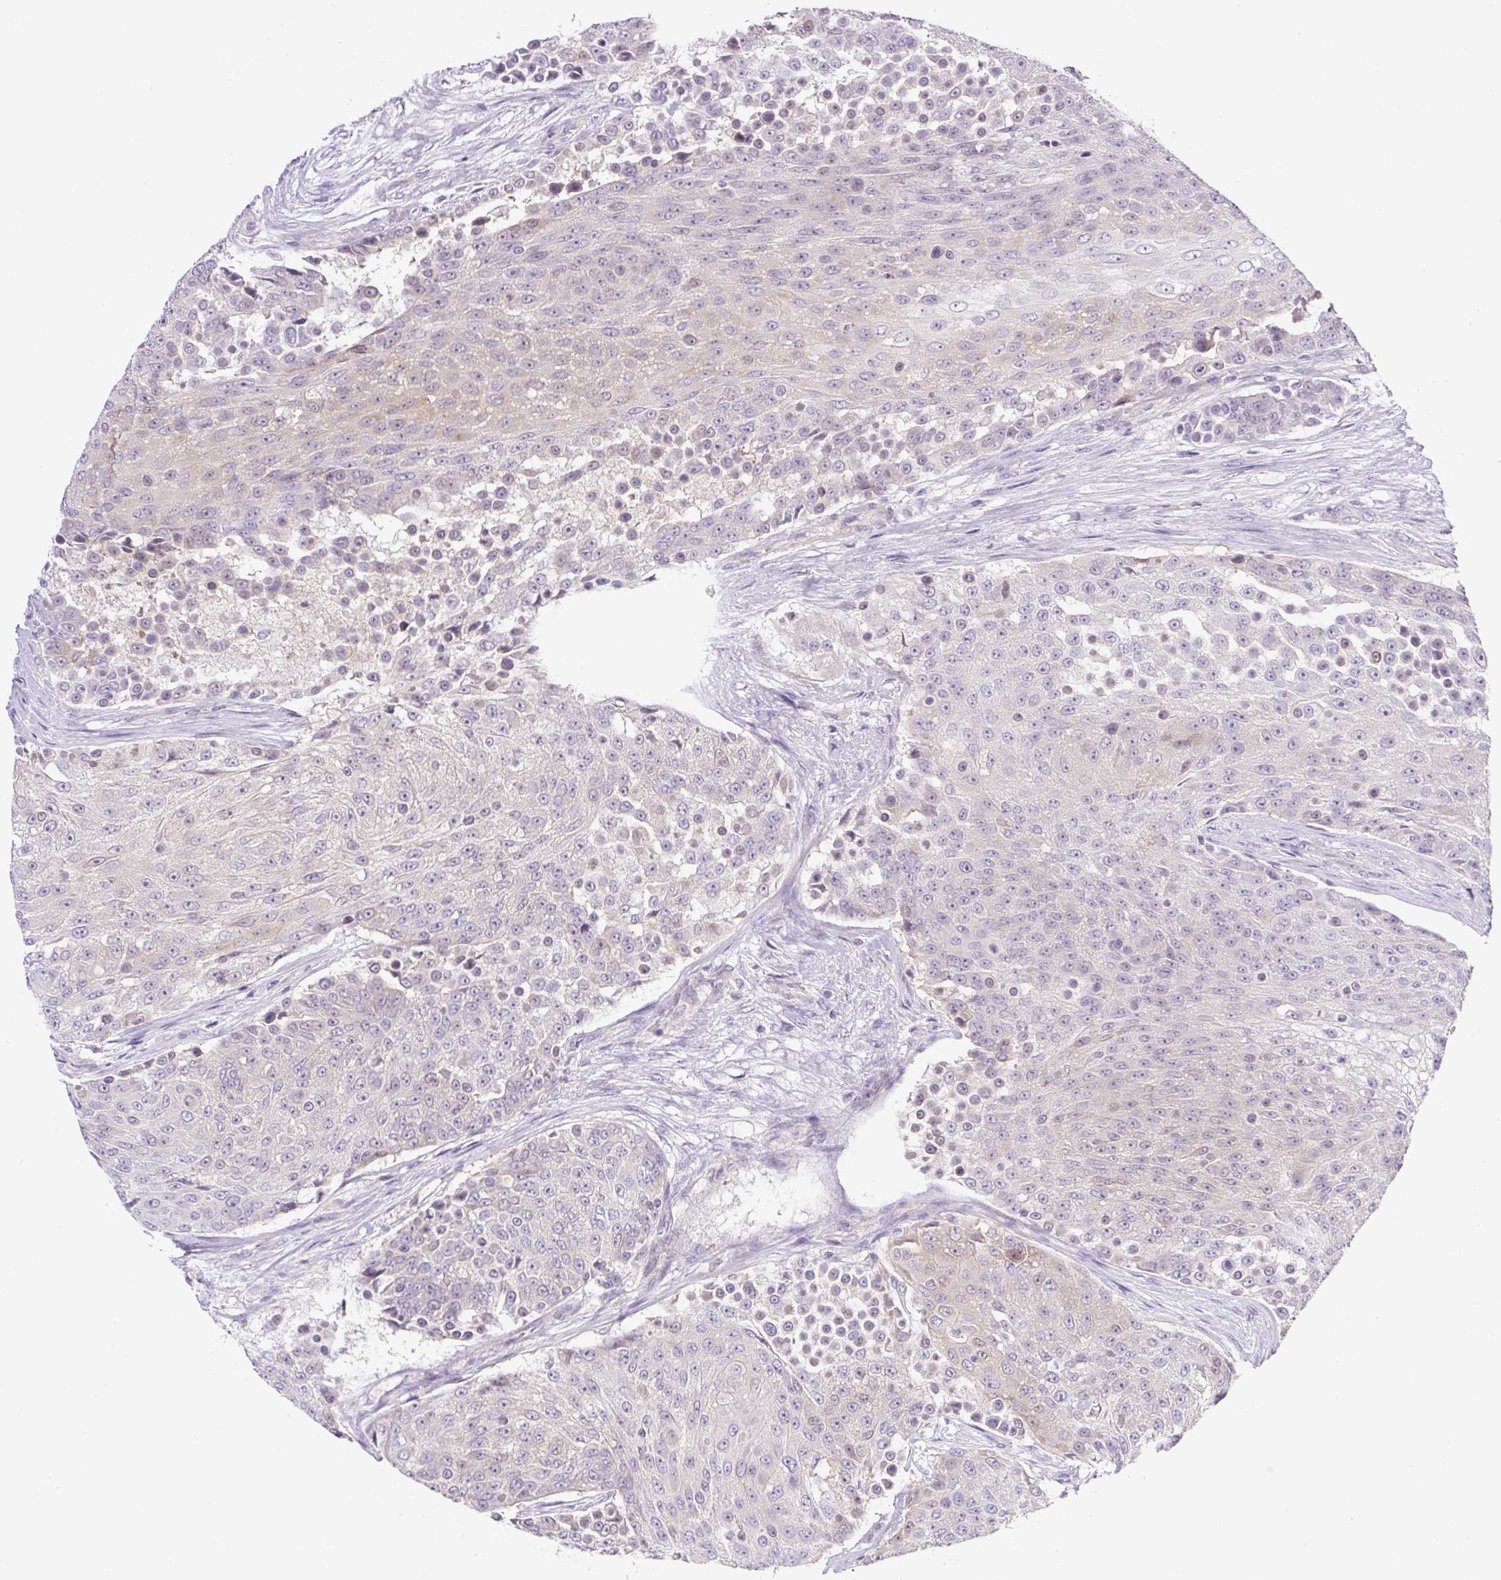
{"staining": {"intensity": "negative", "quantity": "none", "location": "none"}, "tissue": "urothelial cancer", "cell_type": "Tumor cells", "image_type": "cancer", "snomed": [{"axis": "morphology", "description": "Urothelial carcinoma, High grade"}, {"axis": "topography", "description": "Urinary bladder"}], "caption": "IHC image of urothelial carcinoma (high-grade) stained for a protein (brown), which displays no expression in tumor cells.", "gene": "CAMK2B", "patient": {"sex": "female", "age": 63}}